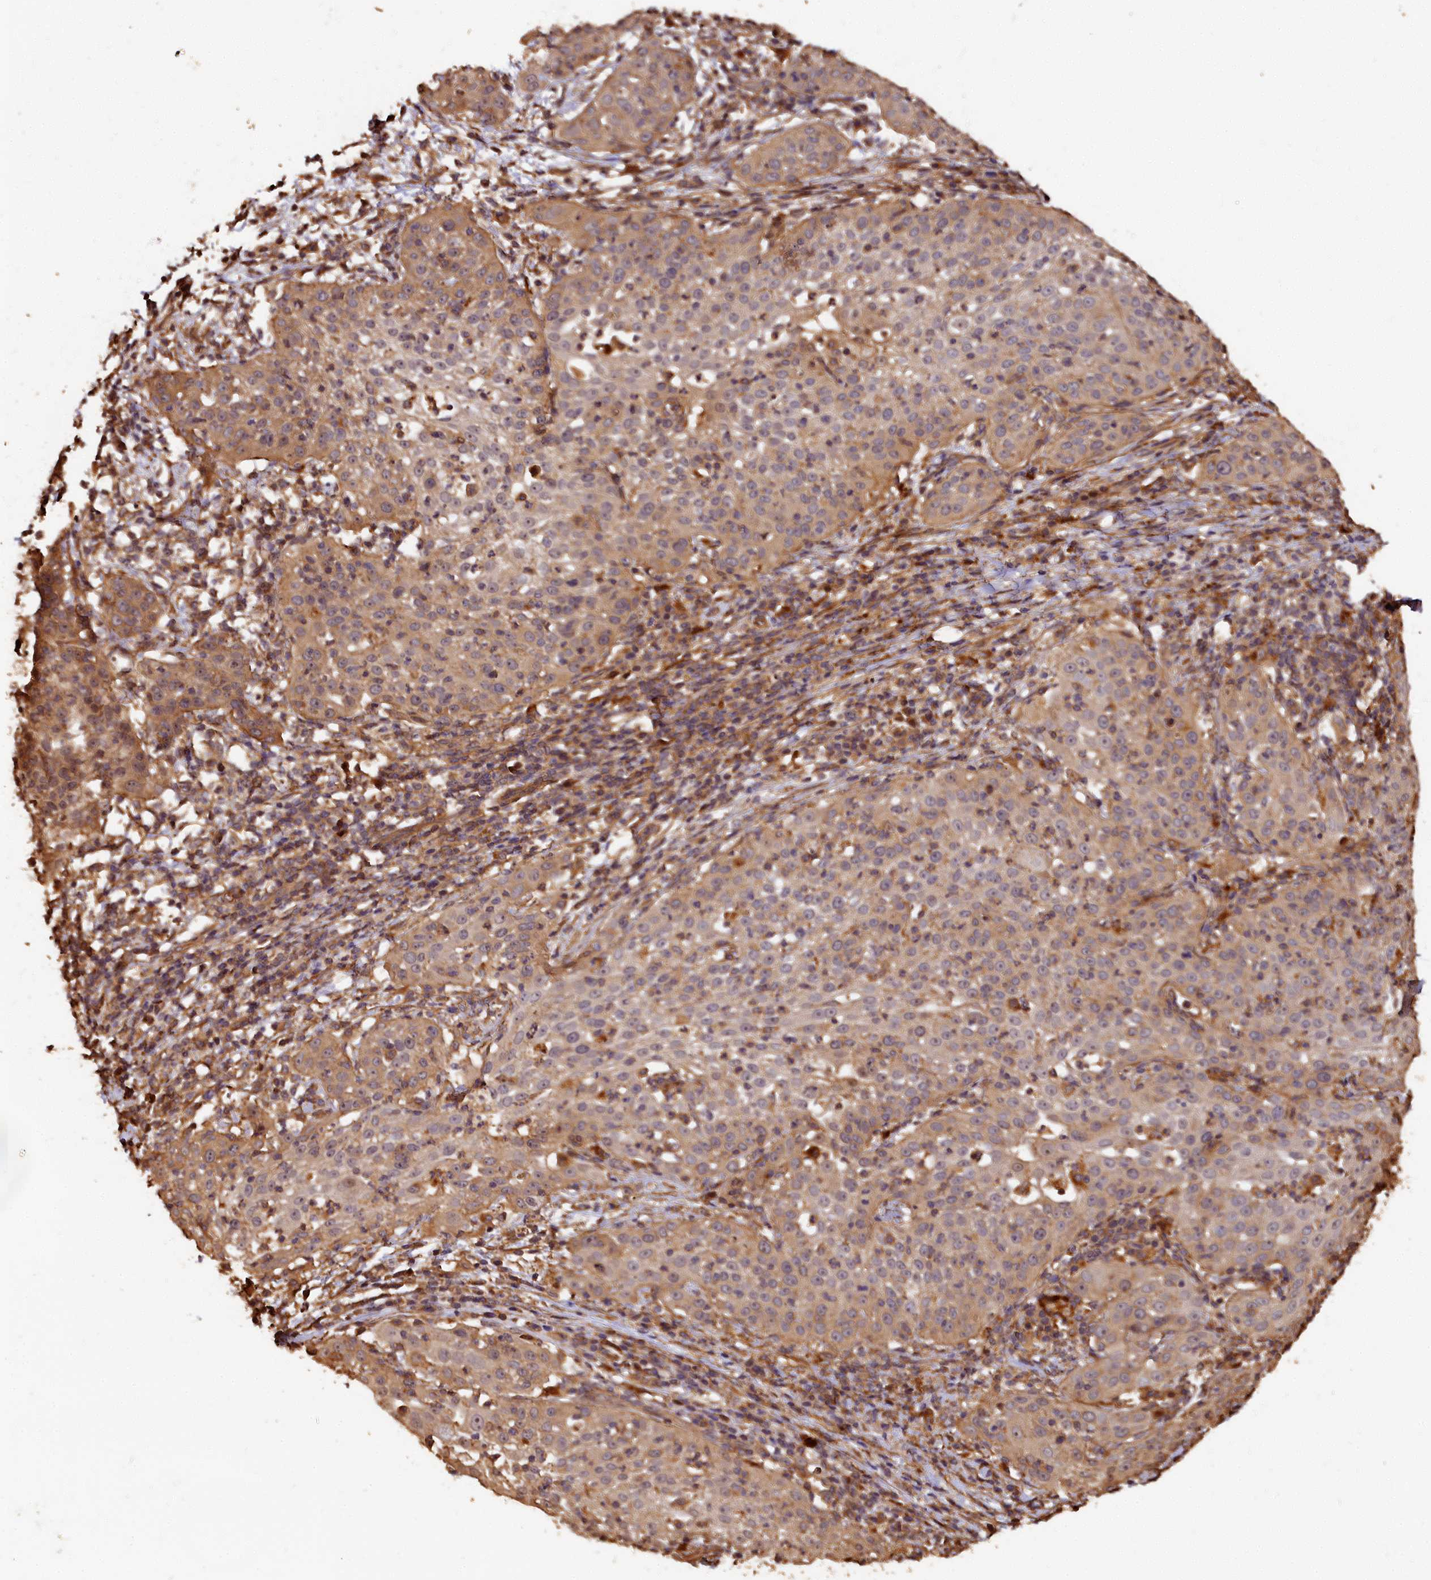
{"staining": {"intensity": "moderate", "quantity": "<25%", "location": "cytoplasmic/membranous,nuclear"}, "tissue": "cervical cancer", "cell_type": "Tumor cells", "image_type": "cancer", "snomed": [{"axis": "morphology", "description": "Squamous cell carcinoma, NOS"}, {"axis": "topography", "description": "Cervix"}], "caption": "A high-resolution photomicrograph shows immunohistochemistry (IHC) staining of squamous cell carcinoma (cervical), which exhibits moderate cytoplasmic/membranous and nuclear positivity in approximately <25% of tumor cells.", "gene": "MMP15", "patient": {"sex": "female", "age": 57}}